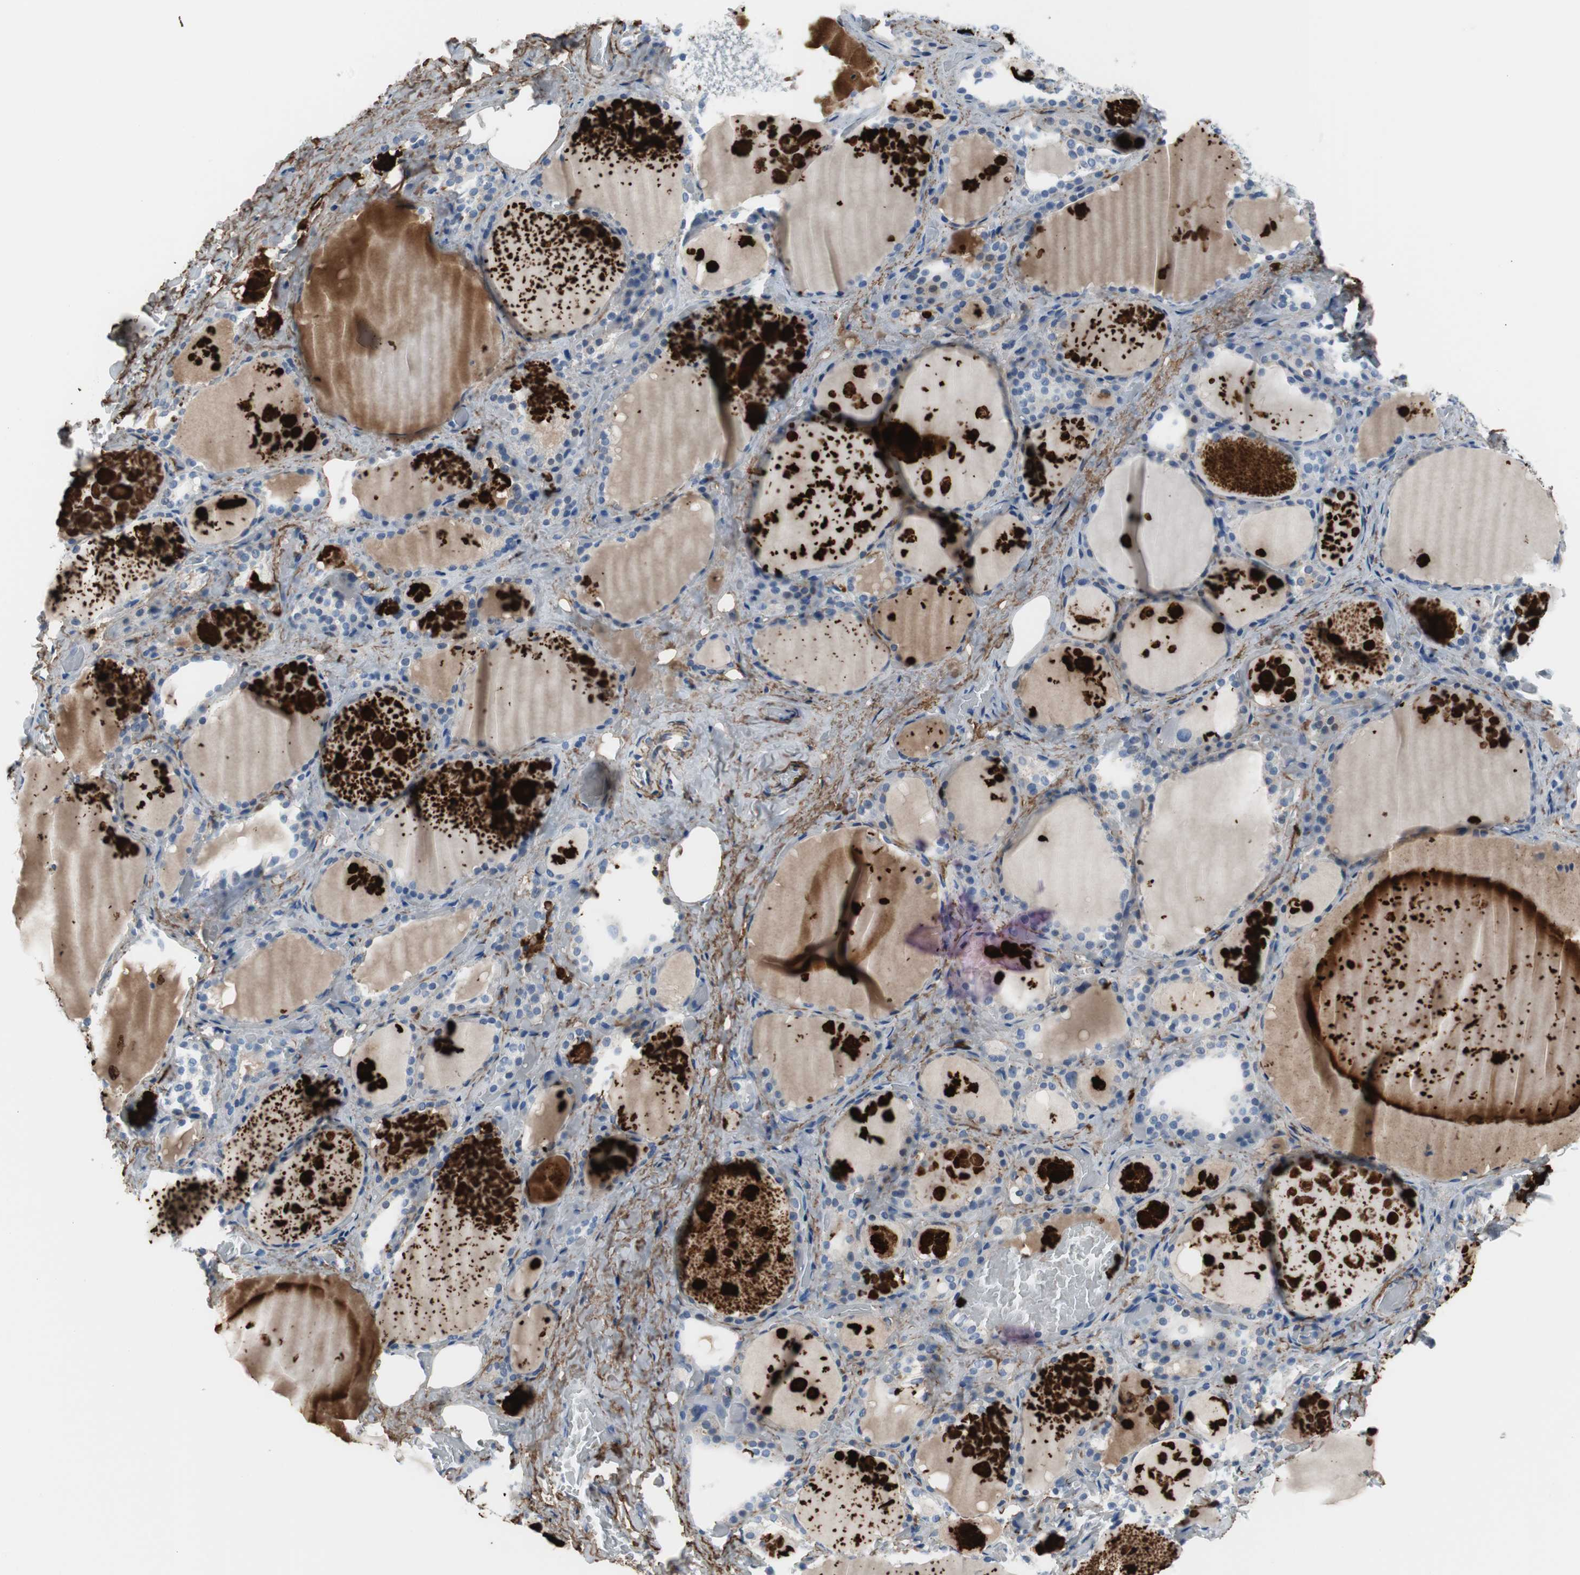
{"staining": {"intensity": "negative", "quantity": "none", "location": "none"}, "tissue": "thyroid gland", "cell_type": "Glandular cells", "image_type": "normal", "snomed": [{"axis": "morphology", "description": "Normal tissue, NOS"}, {"axis": "topography", "description": "Thyroid gland"}], "caption": "Histopathology image shows no protein expression in glandular cells of unremarkable thyroid gland.", "gene": "APCS", "patient": {"sex": "male", "age": 61}}